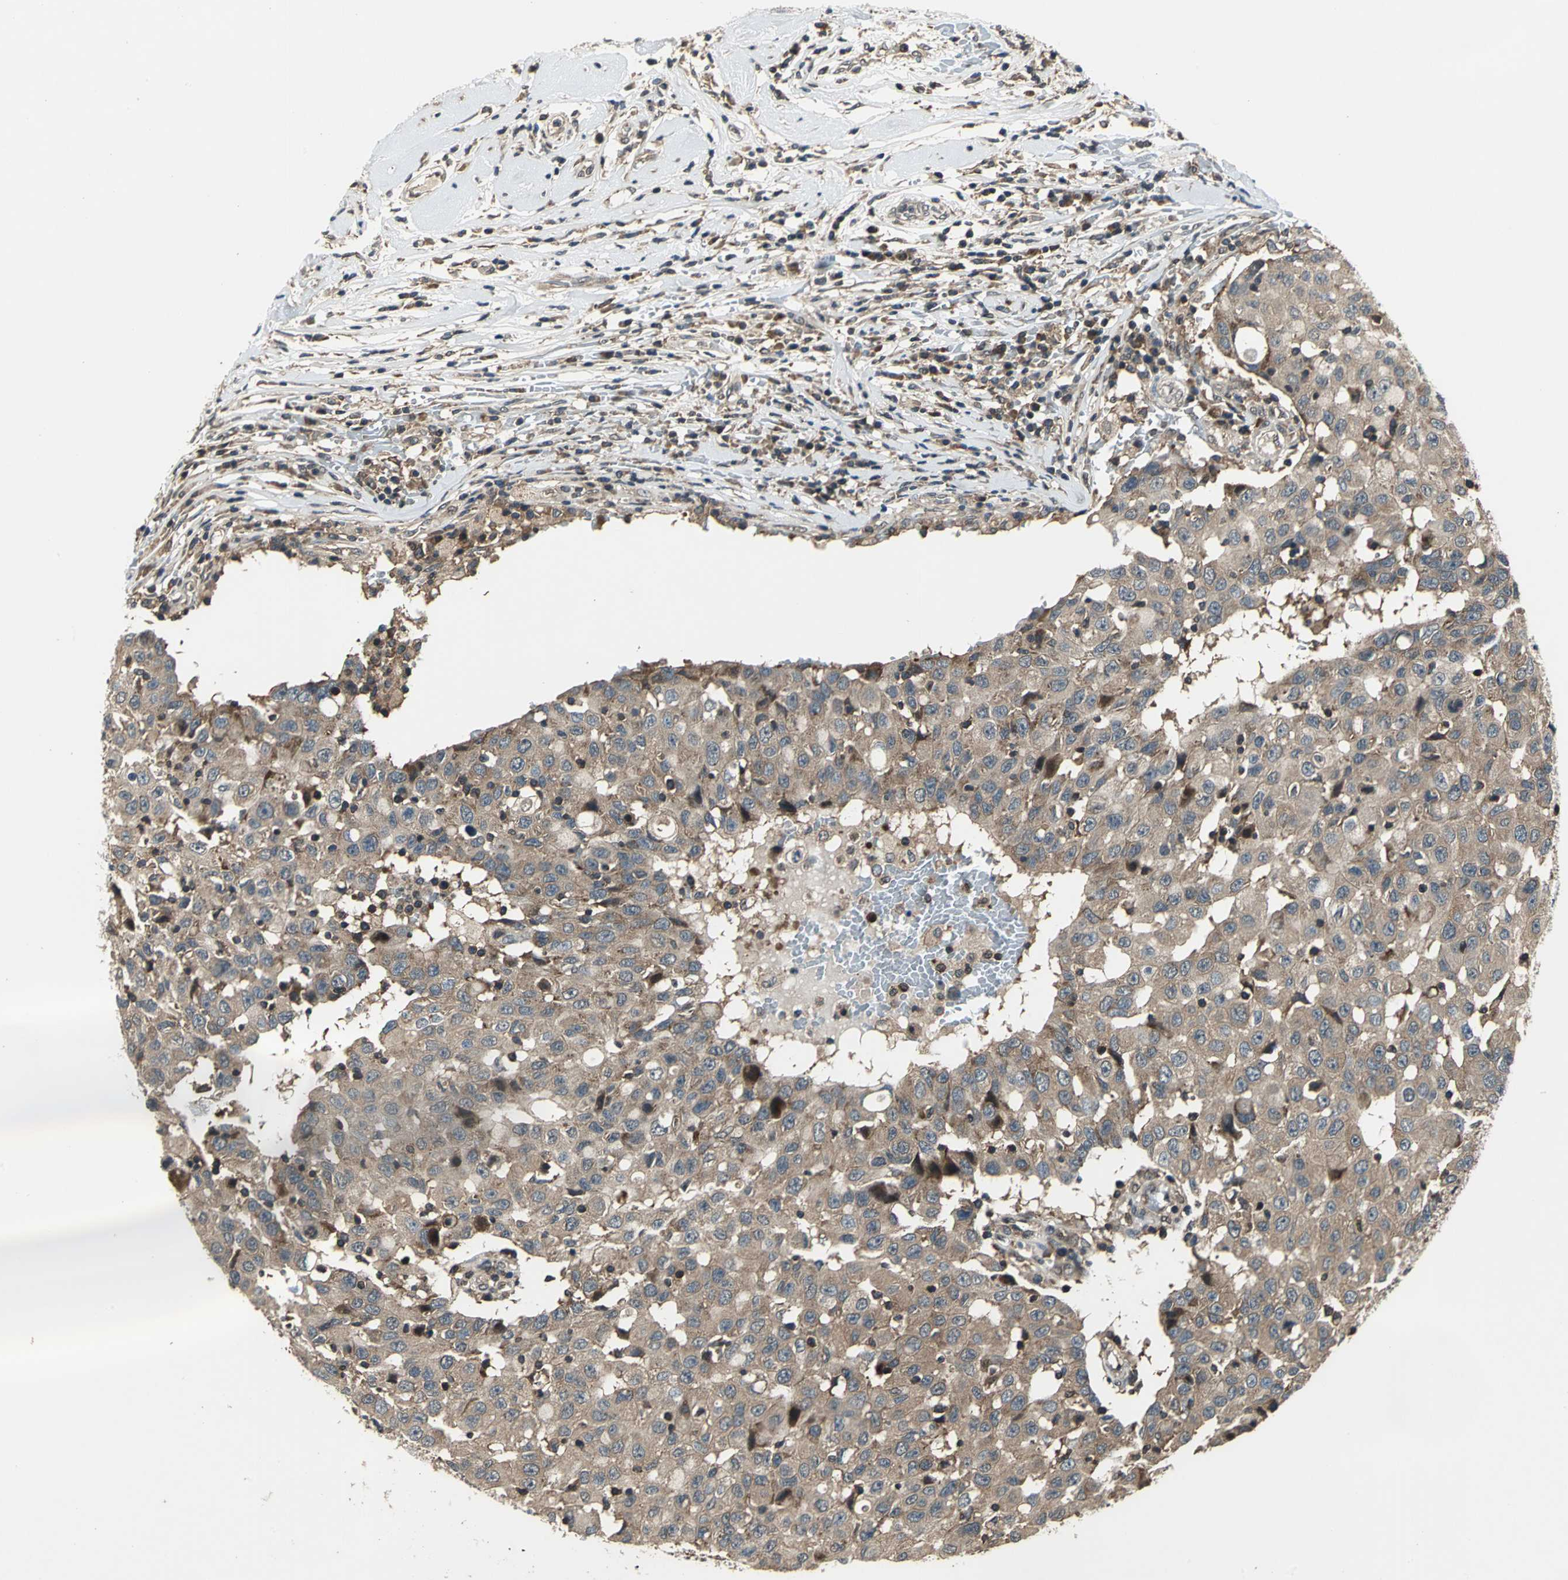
{"staining": {"intensity": "weak", "quantity": ">75%", "location": "cytoplasmic/membranous"}, "tissue": "breast cancer", "cell_type": "Tumor cells", "image_type": "cancer", "snomed": [{"axis": "morphology", "description": "Duct carcinoma"}, {"axis": "topography", "description": "Breast"}], "caption": "Immunohistochemical staining of breast cancer exhibits low levels of weak cytoplasmic/membranous positivity in approximately >75% of tumor cells.", "gene": "EIF2B2", "patient": {"sex": "female", "age": 27}}